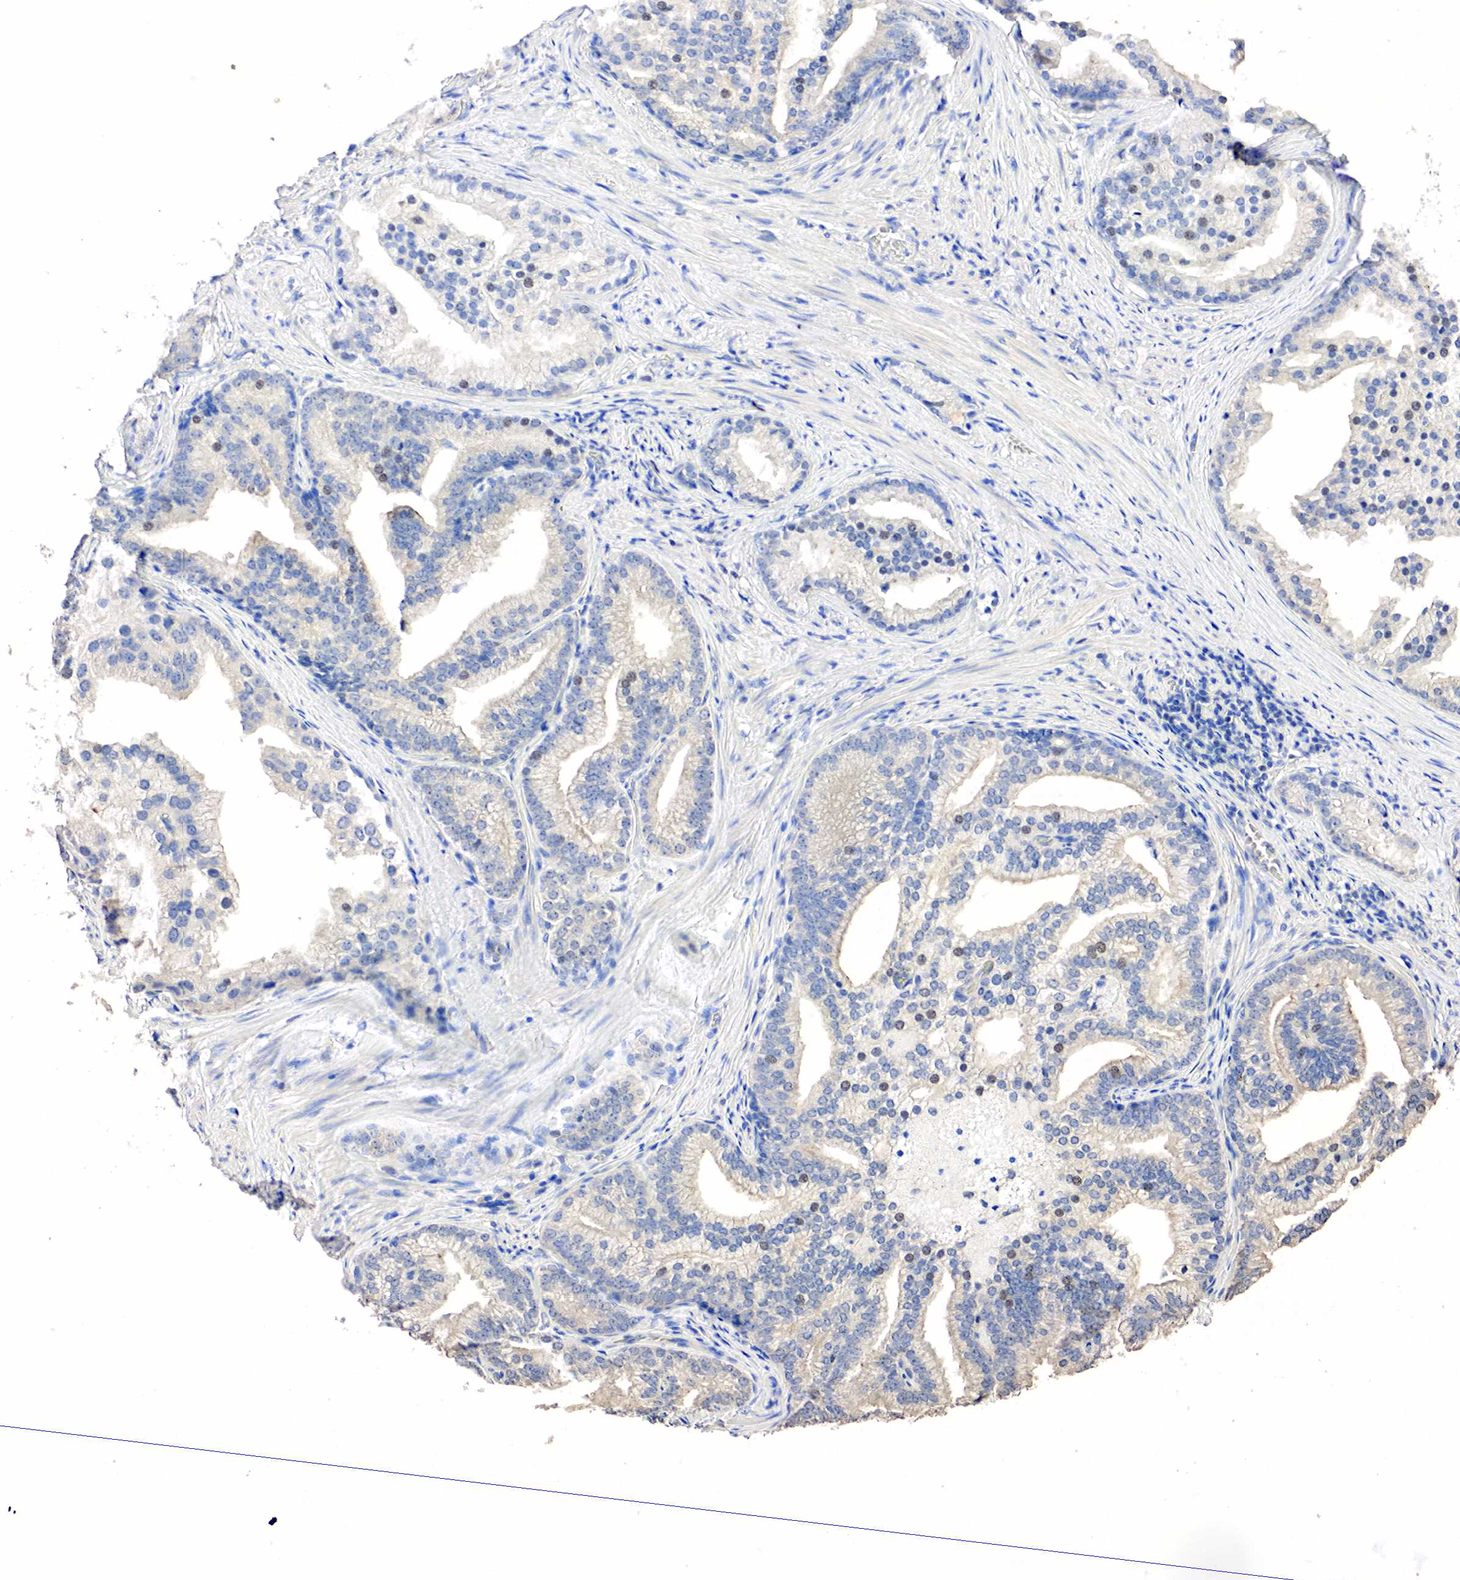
{"staining": {"intensity": "weak", "quantity": "25%-75%", "location": "cytoplasmic/membranous,nuclear"}, "tissue": "prostate cancer", "cell_type": "Tumor cells", "image_type": "cancer", "snomed": [{"axis": "morphology", "description": "Adenocarcinoma, Low grade"}, {"axis": "topography", "description": "Prostate"}], "caption": "A low amount of weak cytoplasmic/membranous and nuclear staining is present in approximately 25%-75% of tumor cells in prostate cancer (adenocarcinoma (low-grade)) tissue.", "gene": "SST", "patient": {"sex": "male", "age": 71}}